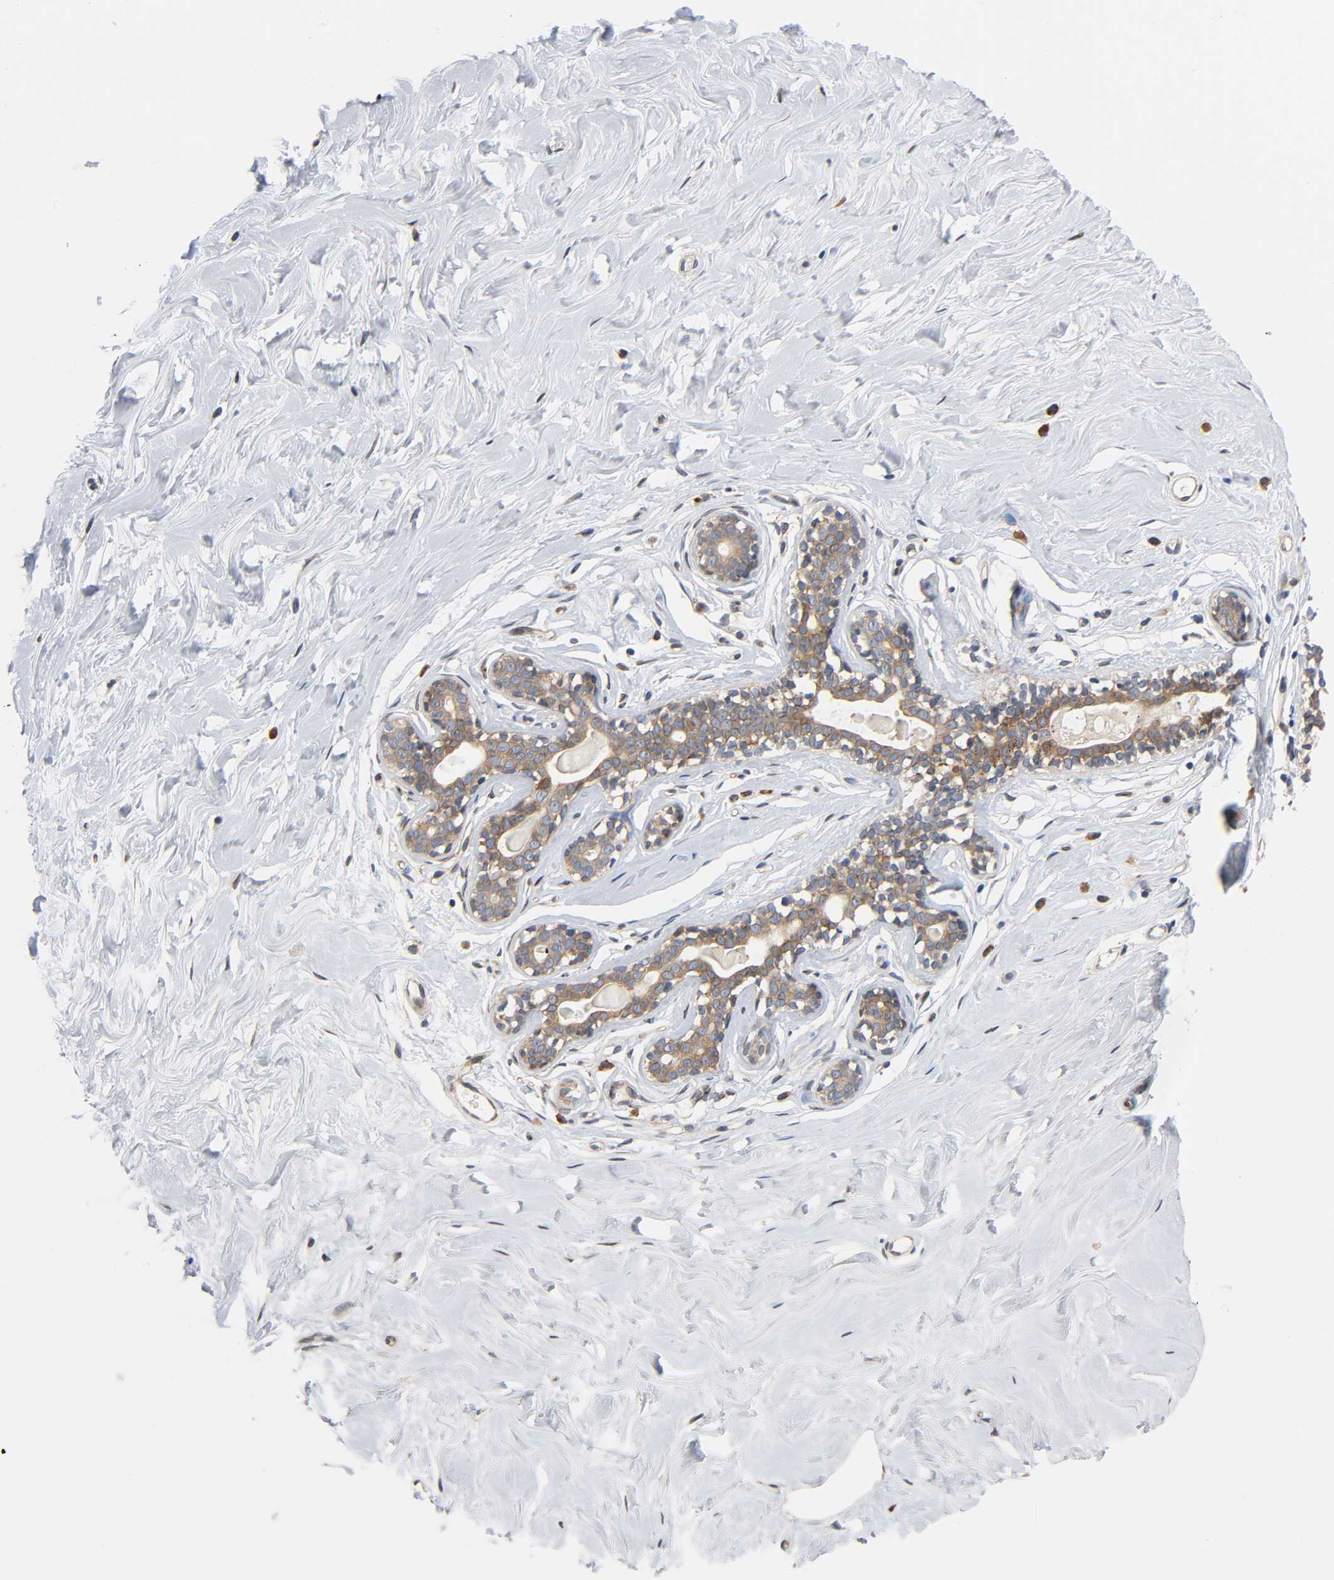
{"staining": {"intensity": "negative", "quantity": "none", "location": "none"}, "tissue": "breast", "cell_type": "Adipocytes", "image_type": "normal", "snomed": [{"axis": "morphology", "description": "Normal tissue, NOS"}, {"axis": "topography", "description": "Breast"}], "caption": "DAB immunohistochemical staining of benign breast exhibits no significant staining in adipocytes. Nuclei are stained in blue.", "gene": "ASB6", "patient": {"sex": "female", "age": 23}}